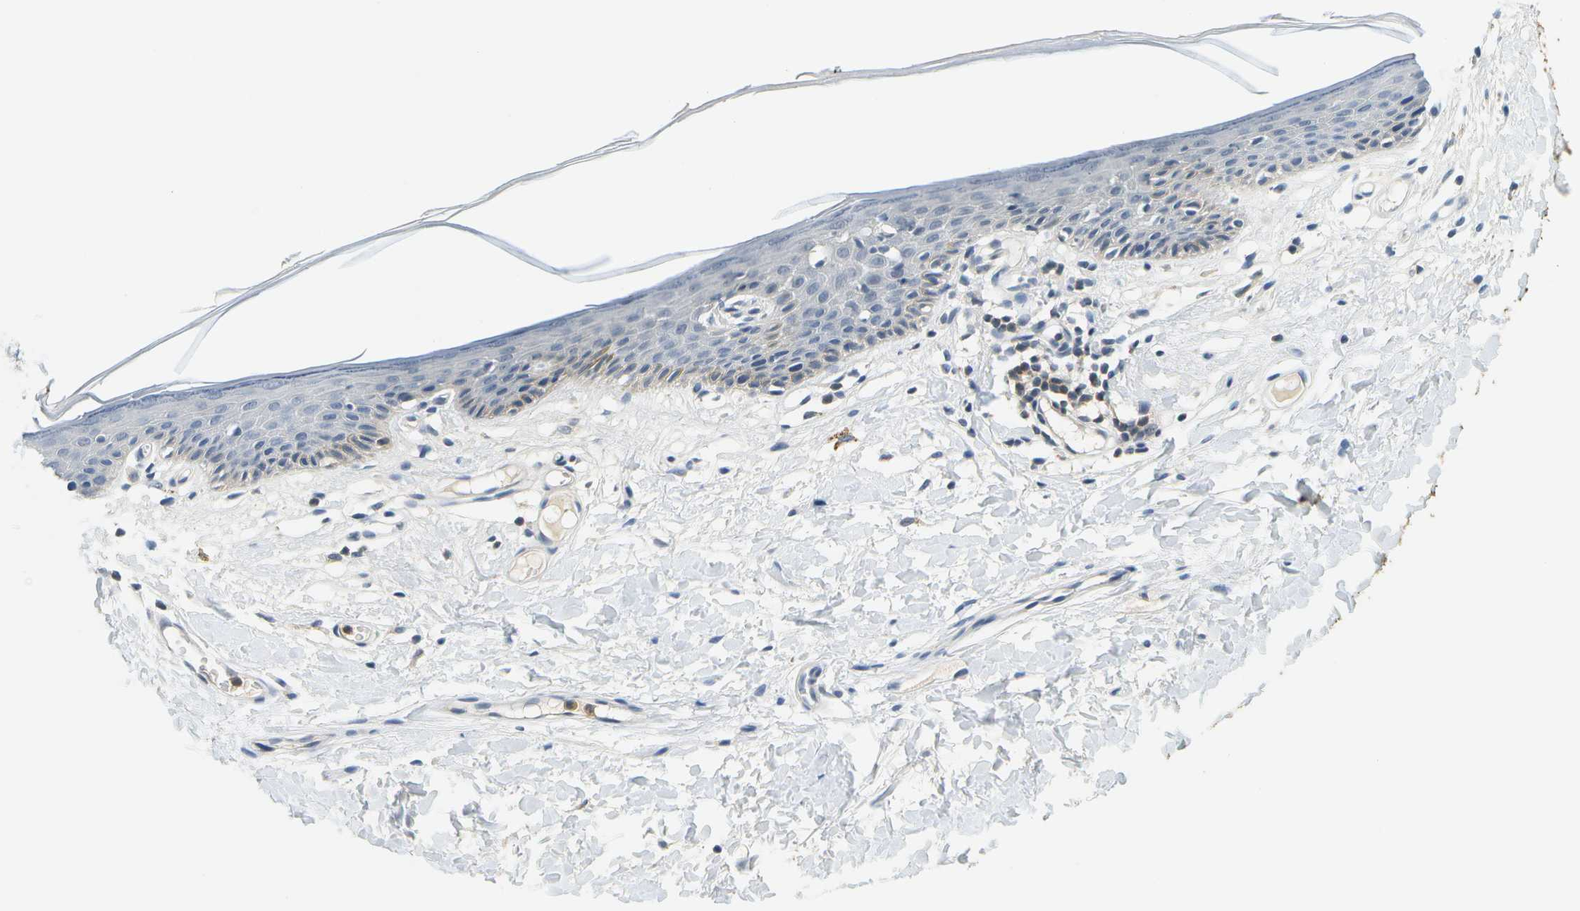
{"staining": {"intensity": "negative", "quantity": "none", "location": "none"}, "tissue": "skin", "cell_type": "Epidermal cells", "image_type": "normal", "snomed": [{"axis": "morphology", "description": "Normal tissue, NOS"}, {"axis": "topography", "description": "Vulva"}], "caption": "Protein analysis of normal skin shows no significant positivity in epidermal cells. (Brightfield microscopy of DAB immunohistochemistry at high magnification).", "gene": "RASGRP2", "patient": {"sex": "female", "age": 54}}